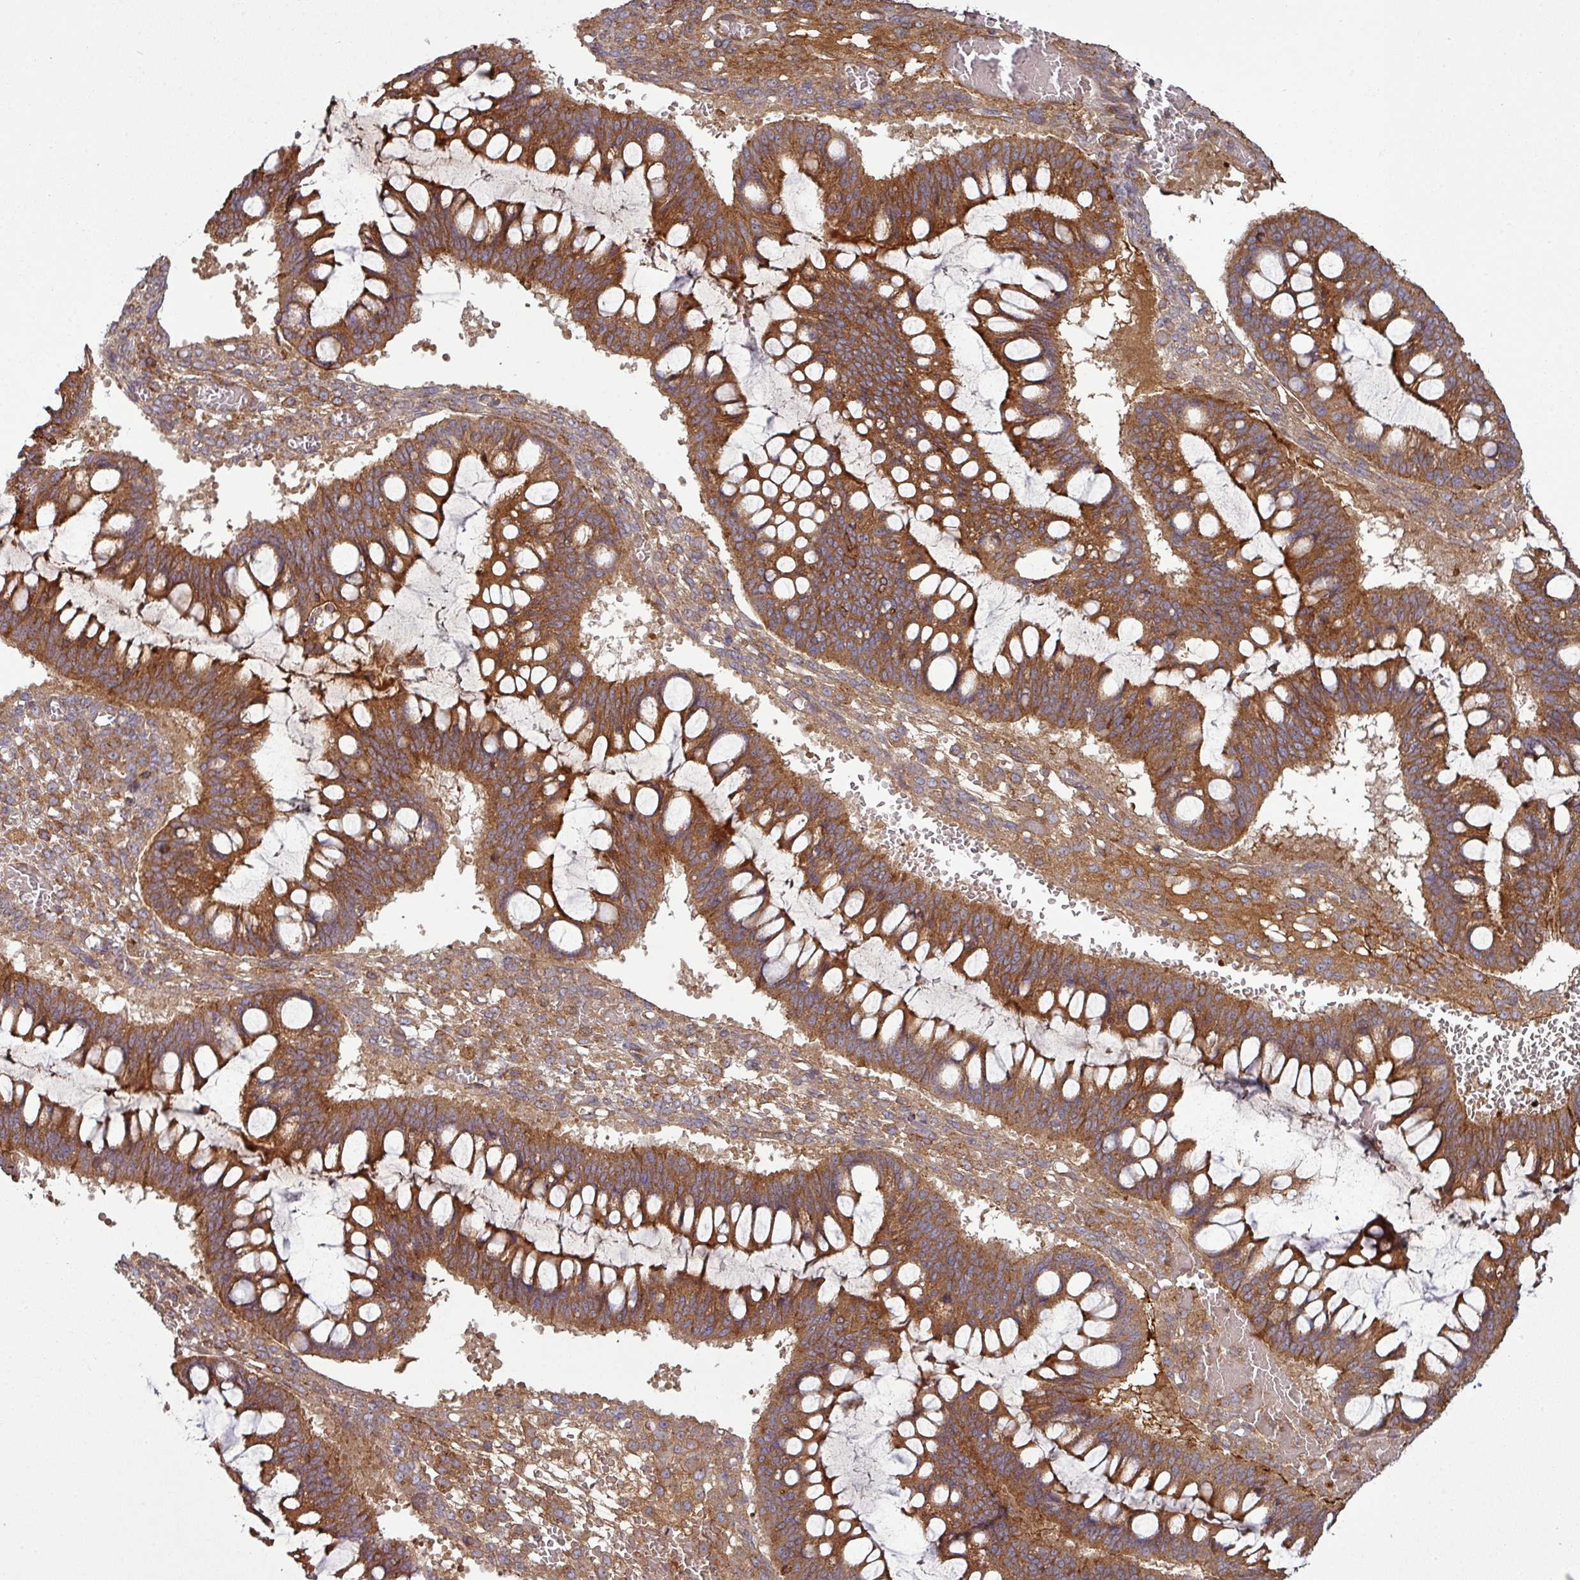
{"staining": {"intensity": "moderate", "quantity": ">75%", "location": "cytoplasmic/membranous"}, "tissue": "ovarian cancer", "cell_type": "Tumor cells", "image_type": "cancer", "snomed": [{"axis": "morphology", "description": "Cystadenocarcinoma, mucinous, NOS"}, {"axis": "topography", "description": "Ovary"}], "caption": "IHC of ovarian cancer shows medium levels of moderate cytoplasmic/membranous staining in approximately >75% of tumor cells. Using DAB (3,3'-diaminobenzidine) (brown) and hematoxylin (blue) stains, captured at high magnification using brightfield microscopy.", "gene": "SNRNP25", "patient": {"sex": "female", "age": 73}}